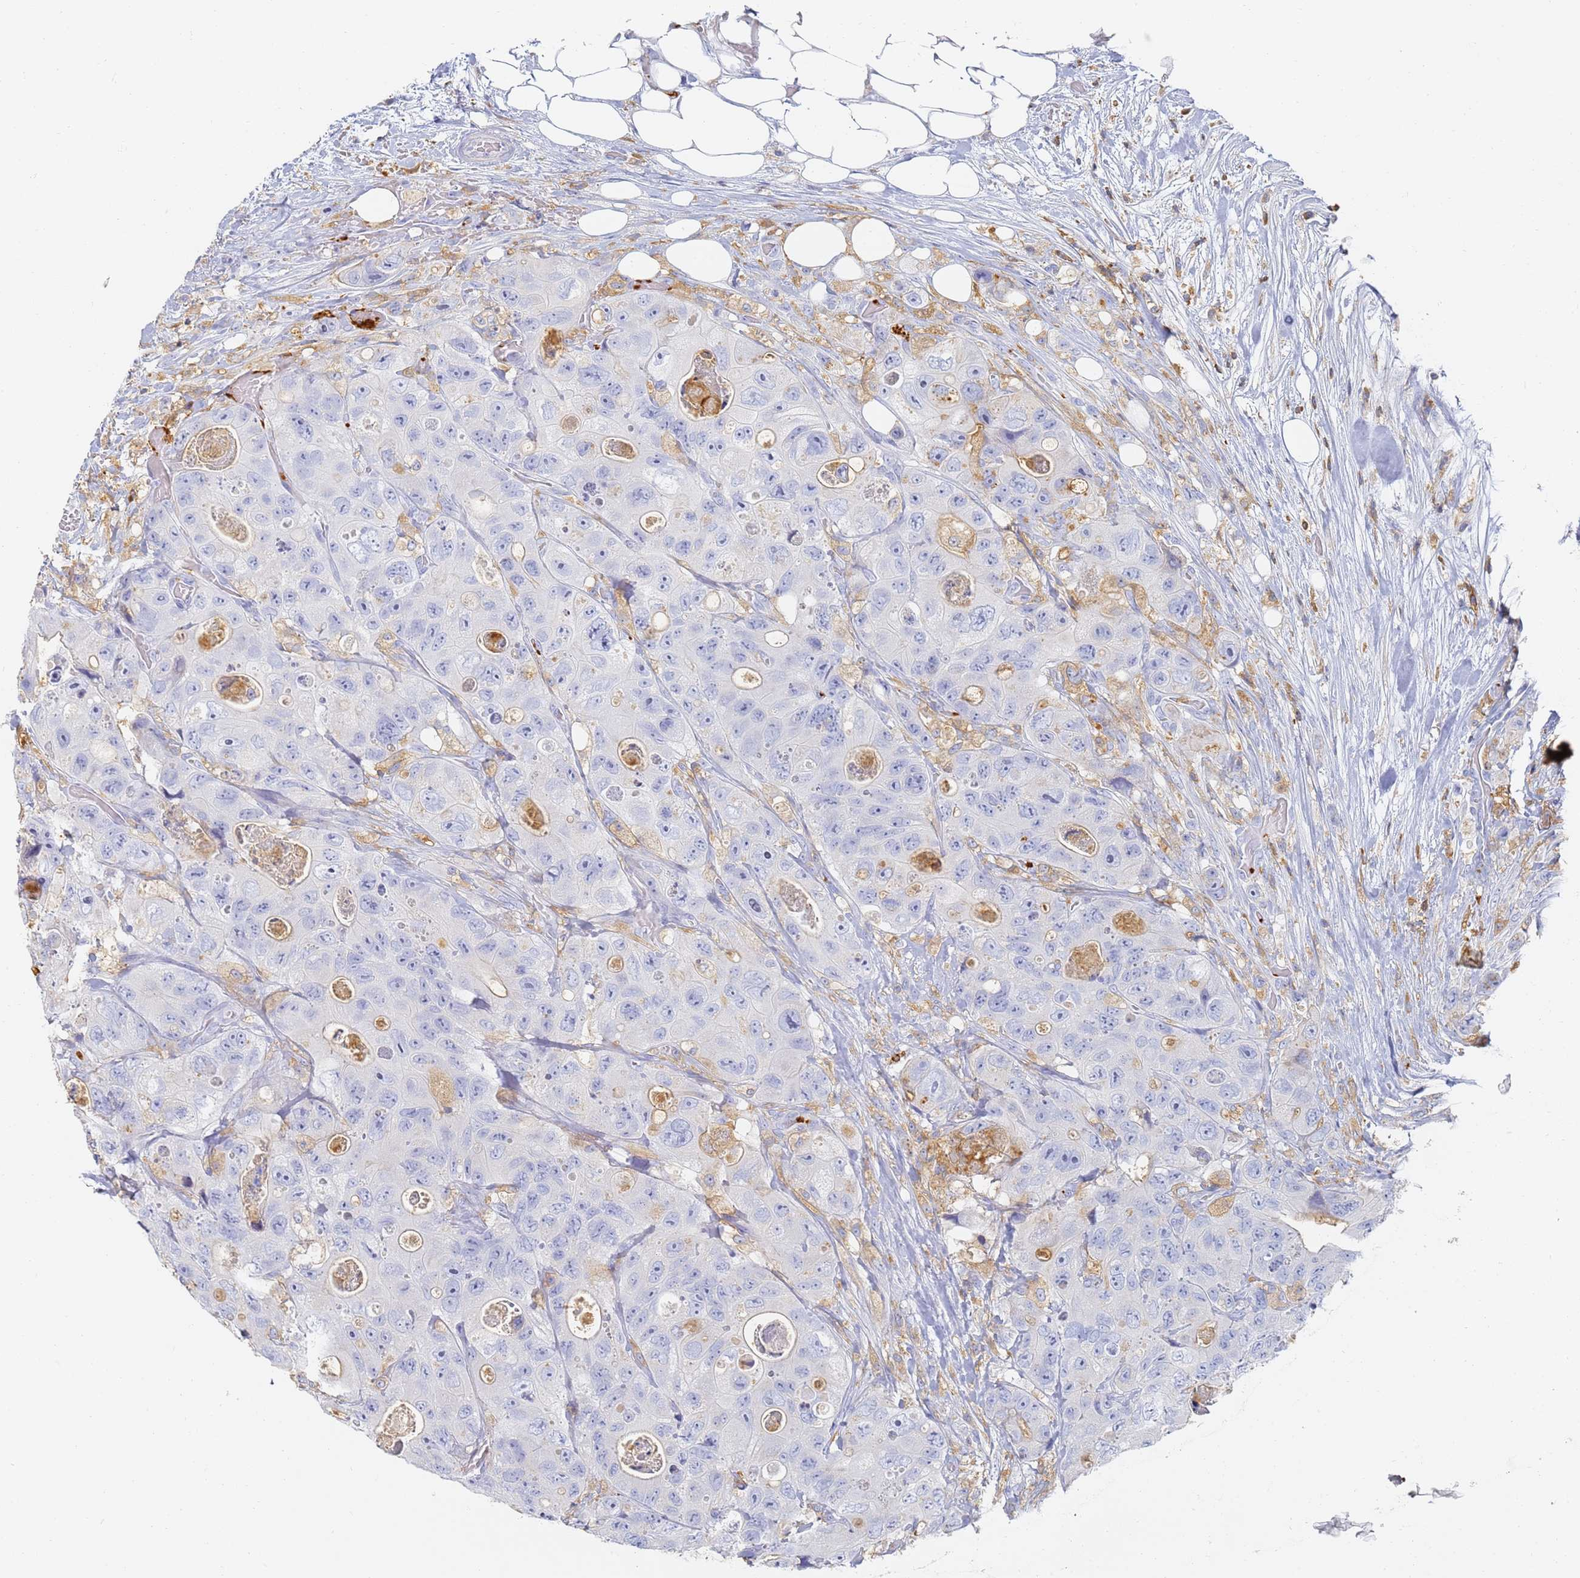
{"staining": {"intensity": "negative", "quantity": "none", "location": "none"}, "tissue": "colorectal cancer", "cell_type": "Tumor cells", "image_type": "cancer", "snomed": [{"axis": "morphology", "description": "Adenocarcinoma, NOS"}, {"axis": "topography", "description": "Colon"}], "caption": "Immunohistochemistry micrograph of neoplastic tissue: human colorectal cancer stained with DAB (3,3'-diaminobenzidine) demonstrates no significant protein positivity in tumor cells.", "gene": "BIN2", "patient": {"sex": "female", "age": 46}}